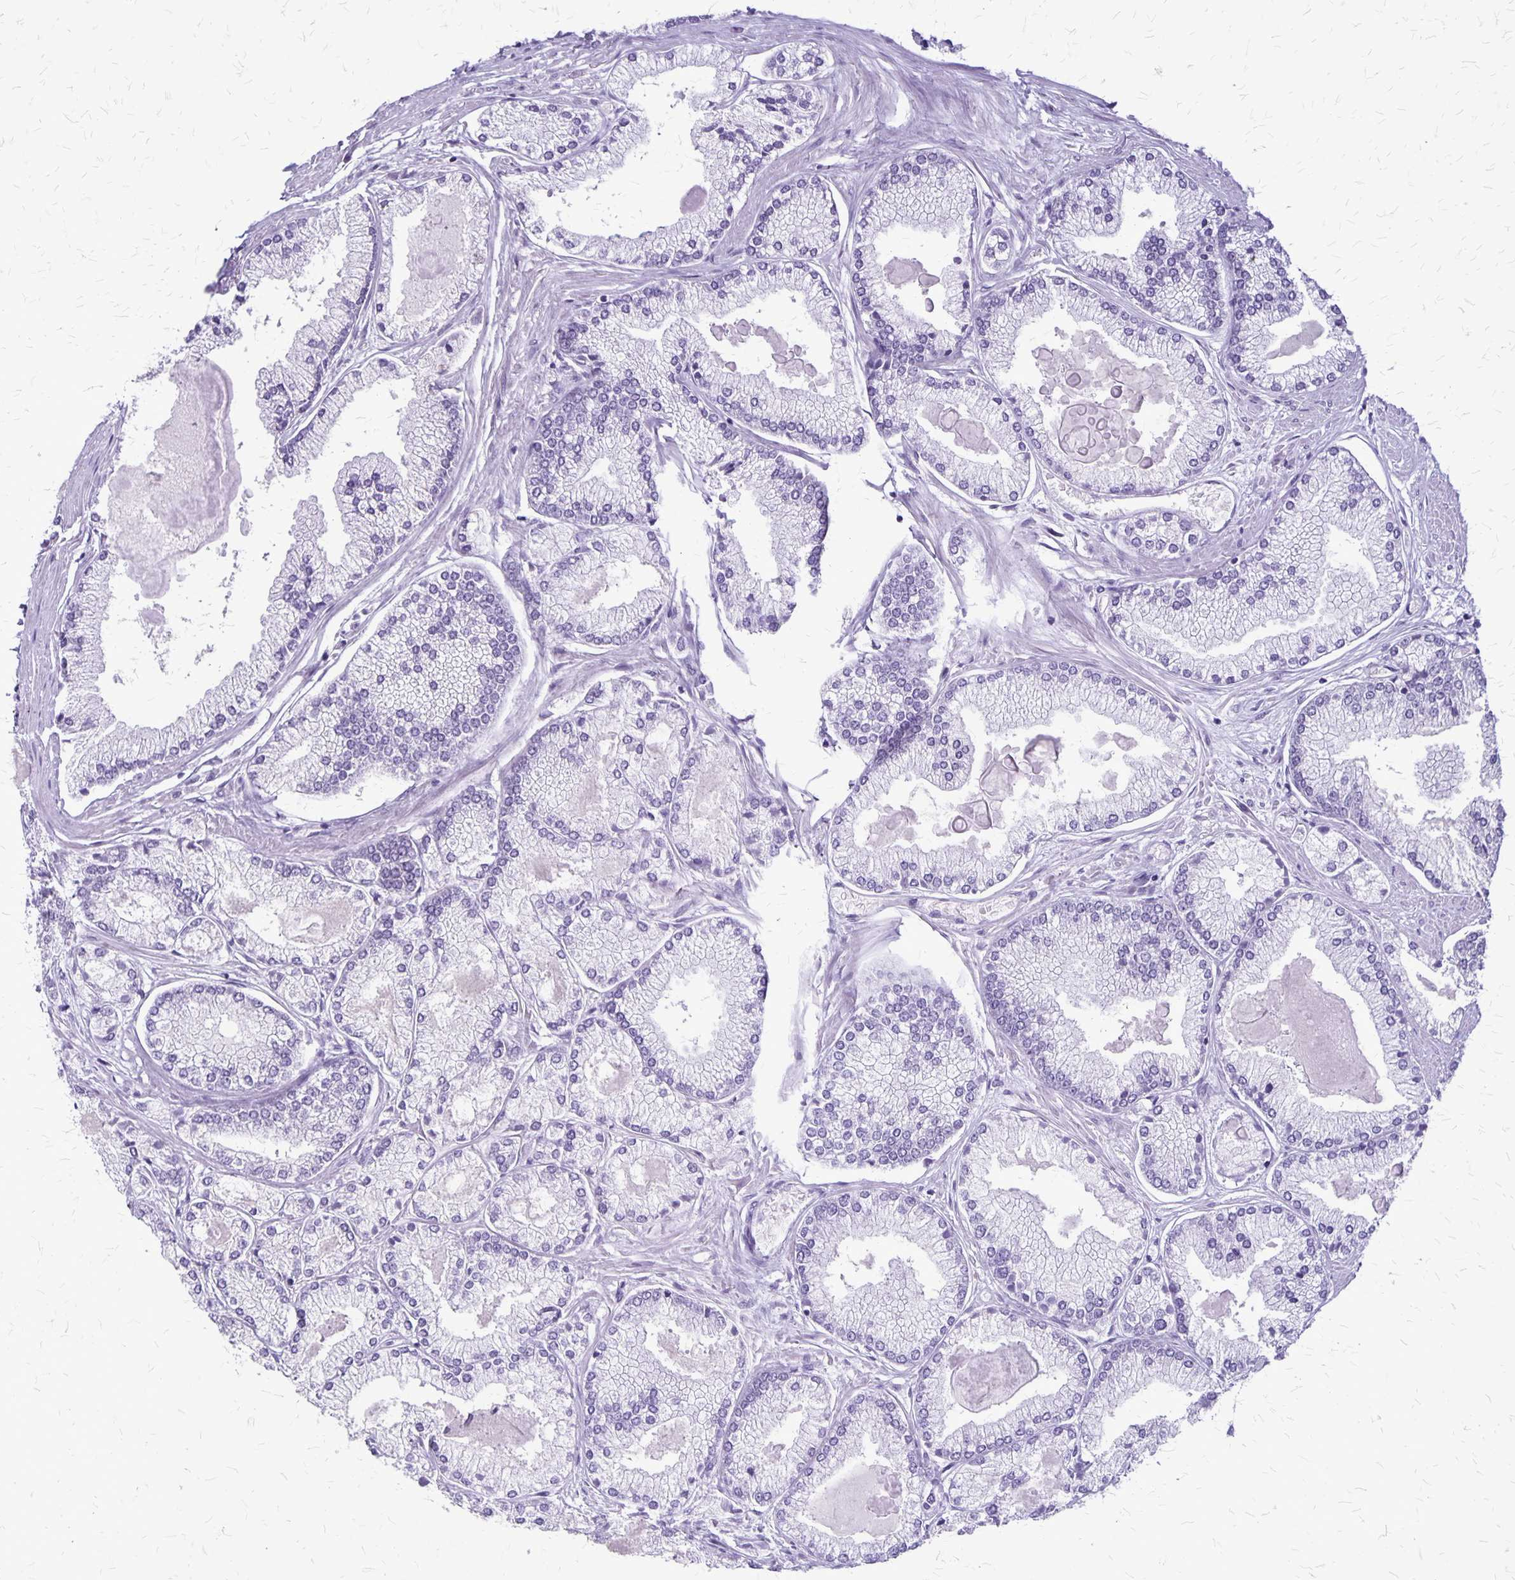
{"staining": {"intensity": "negative", "quantity": "none", "location": "none"}, "tissue": "prostate cancer", "cell_type": "Tumor cells", "image_type": "cancer", "snomed": [{"axis": "morphology", "description": "Adenocarcinoma, High grade"}, {"axis": "topography", "description": "Prostate"}], "caption": "Immunohistochemical staining of high-grade adenocarcinoma (prostate) reveals no significant positivity in tumor cells.", "gene": "PLXNB3", "patient": {"sex": "male", "age": 68}}